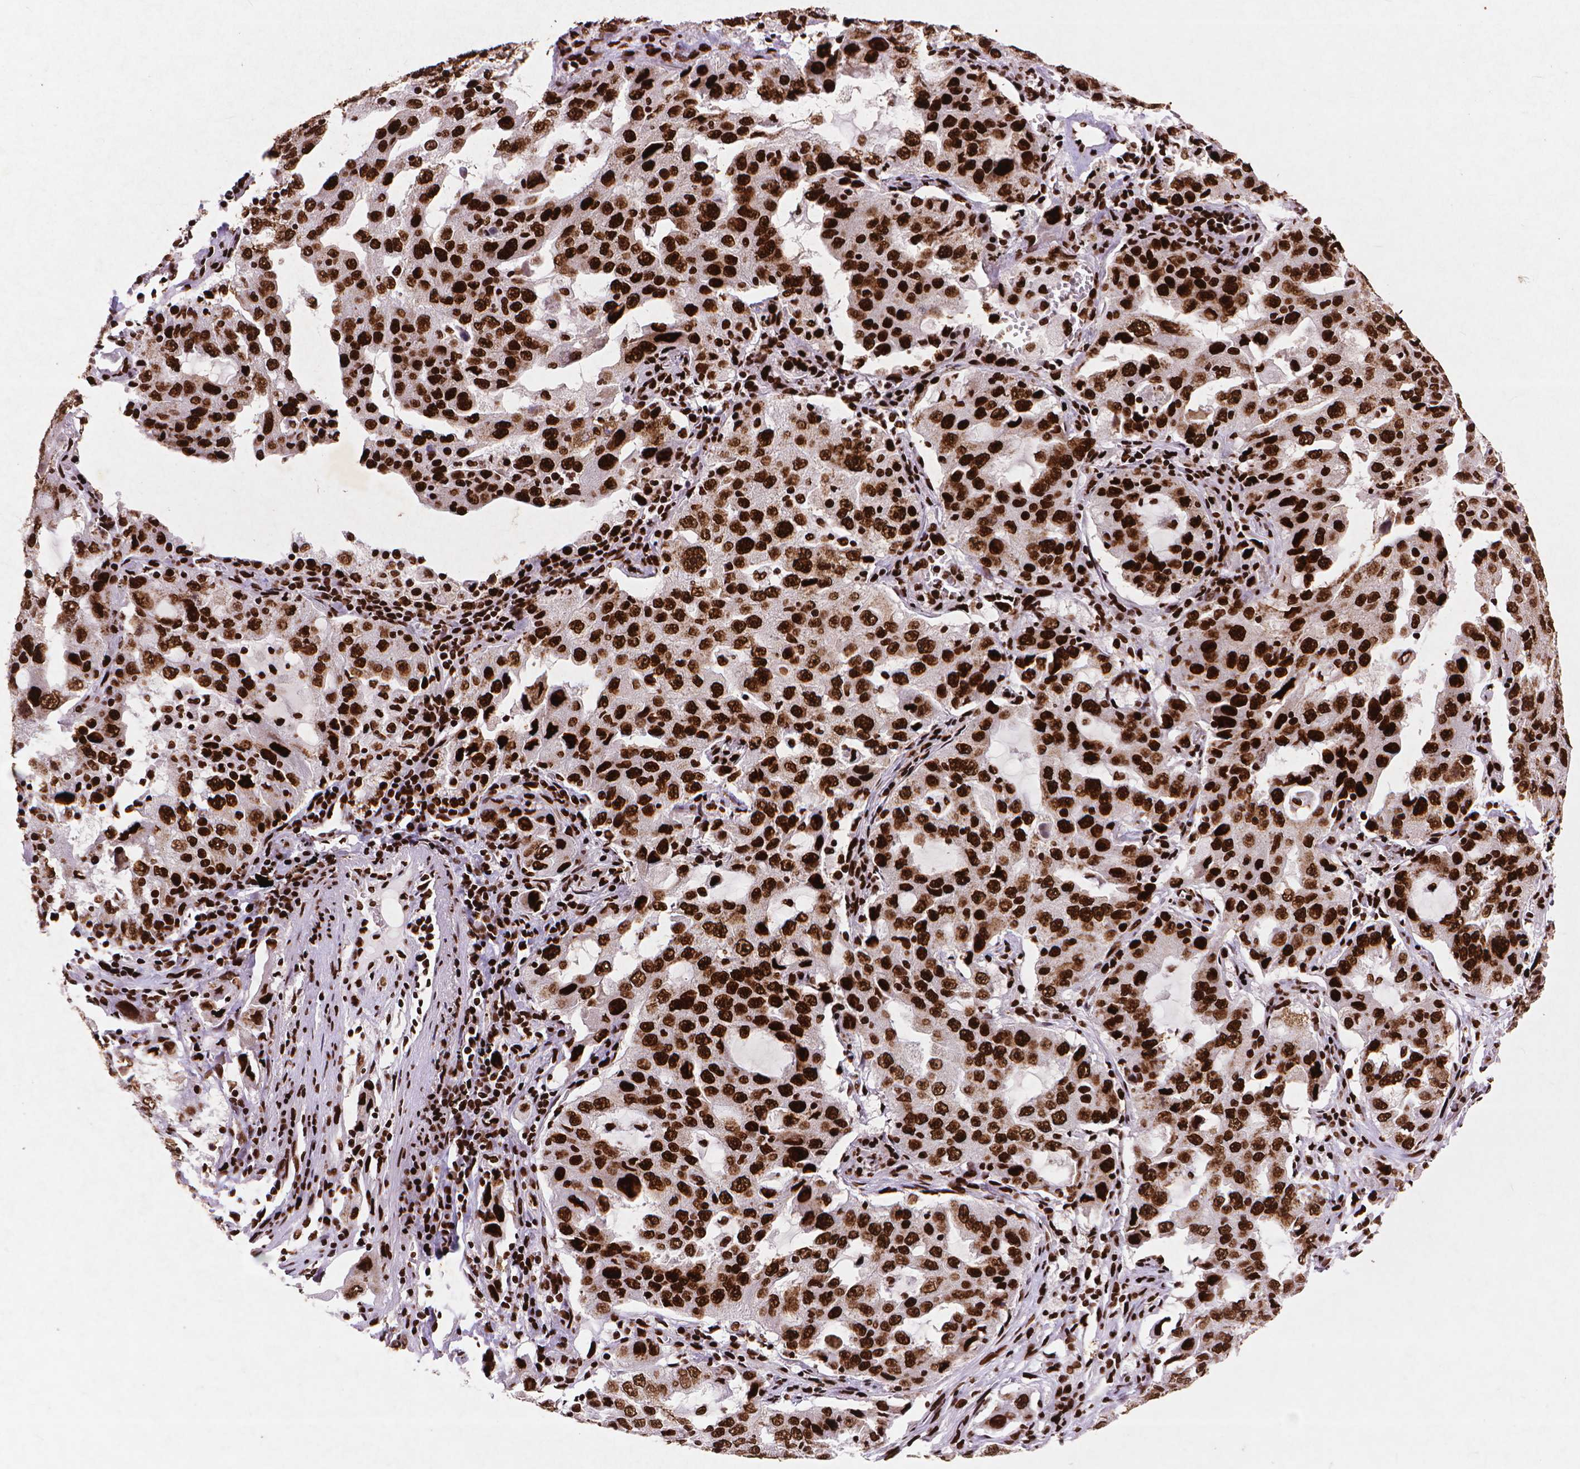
{"staining": {"intensity": "strong", "quantity": ">75%", "location": "nuclear"}, "tissue": "lung cancer", "cell_type": "Tumor cells", "image_type": "cancer", "snomed": [{"axis": "morphology", "description": "Adenocarcinoma, NOS"}, {"axis": "topography", "description": "Lung"}], "caption": "This is a histology image of IHC staining of lung cancer, which shows strong positivity in the nuclear of tumor cells.", "gene": "CITED2", "patient": {"sex": "female", "age": 61}}